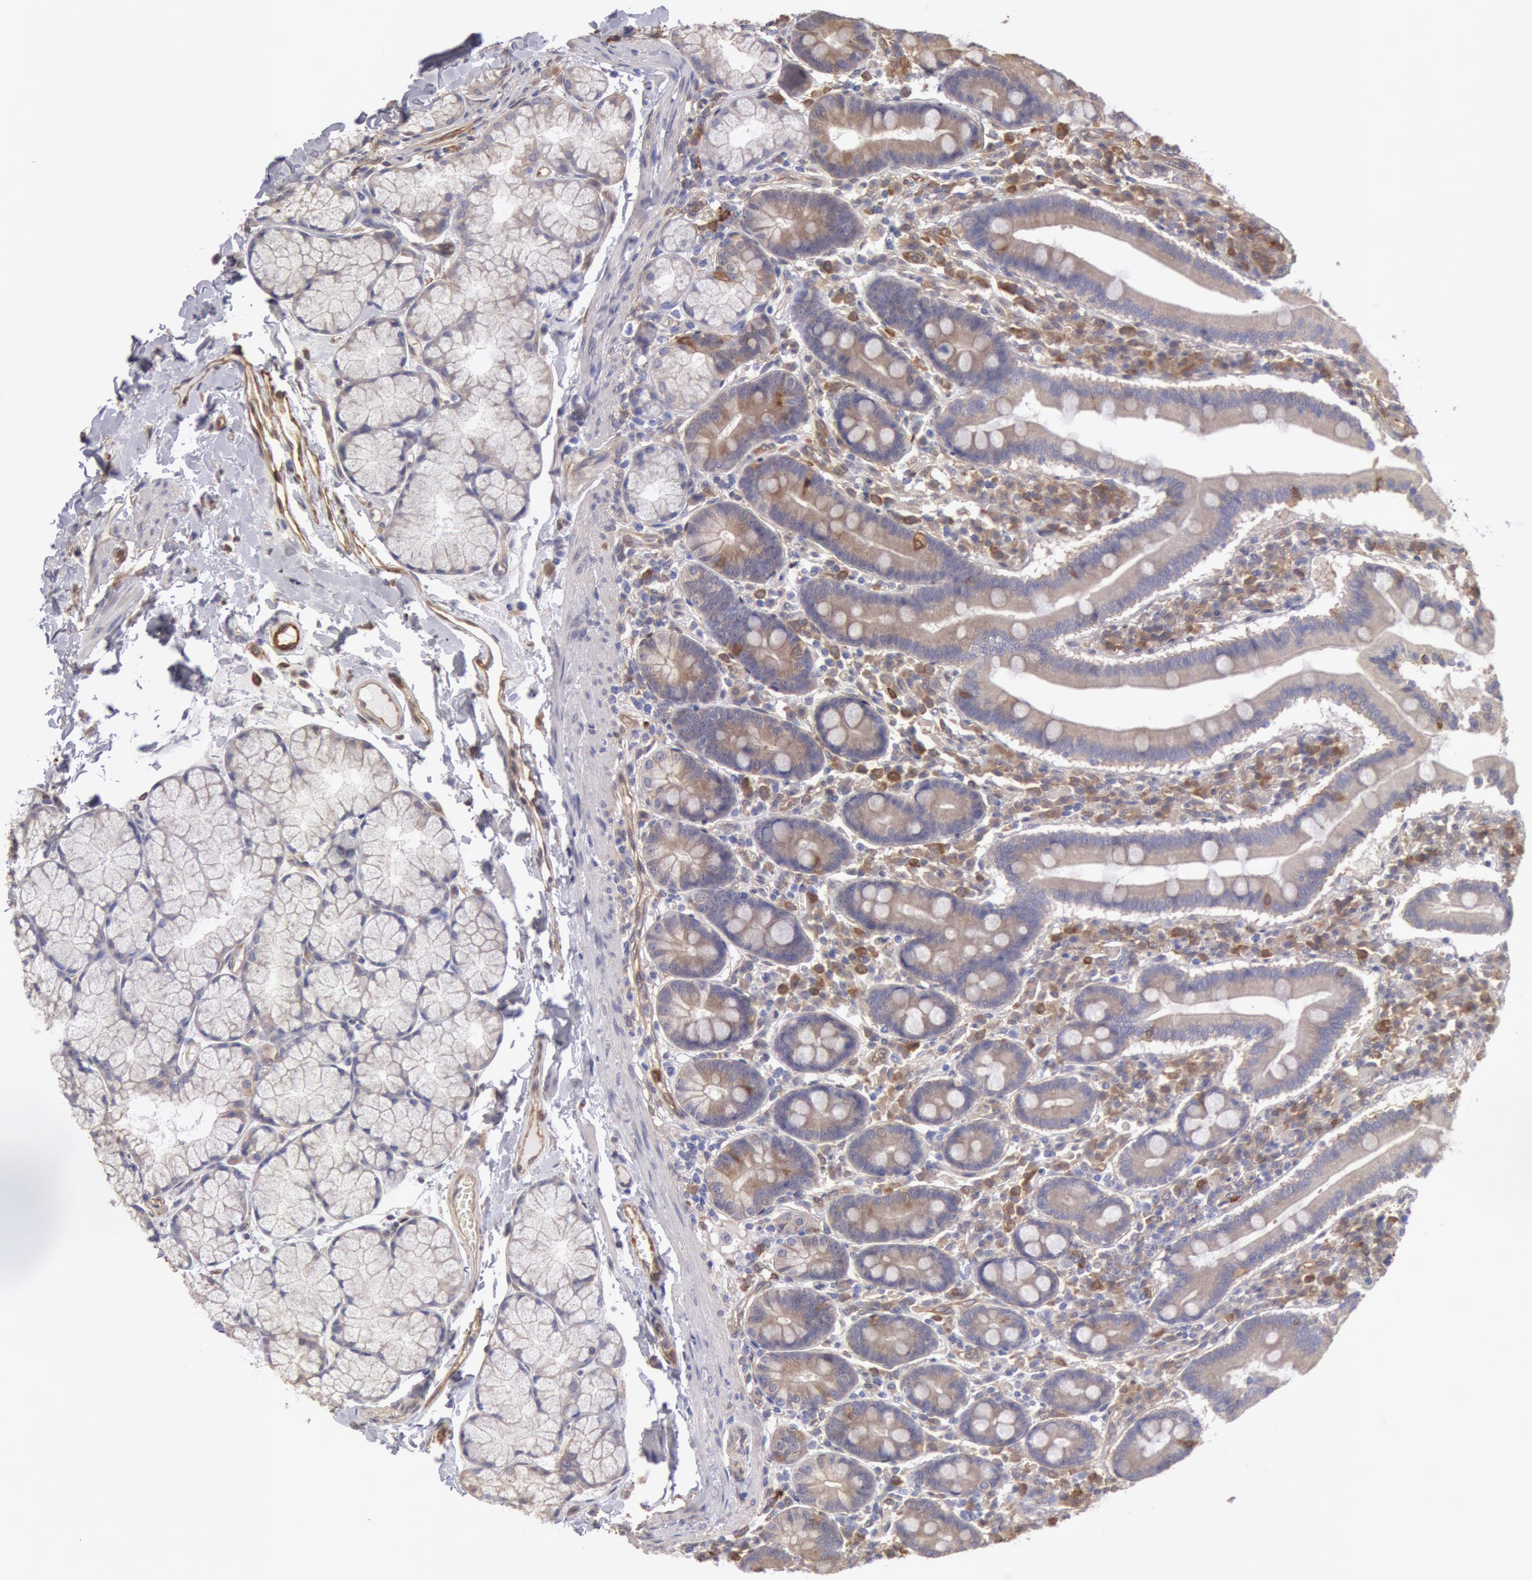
{"staining": {"intensity": "moderate", "quantity": "<25%", "location": "cytoplasmic/membranous"}, "tissue": "duodenum", "cell_type": "Glandular cells", "image_type": "normal", "snomed": [{"axis": "morphology", "description": "Normal tissue, NOS"}, {"axis": "topography", "description": "Duodenum"}], "caption": "Immunohistochemical staining of unremarkable duodenum demonstrates low levels of moderate cytoplasmic/membranous staining in about <25% of glandular cells.", "gene": "CCDC50", "patient": {"sex": "male", "age": 50}}